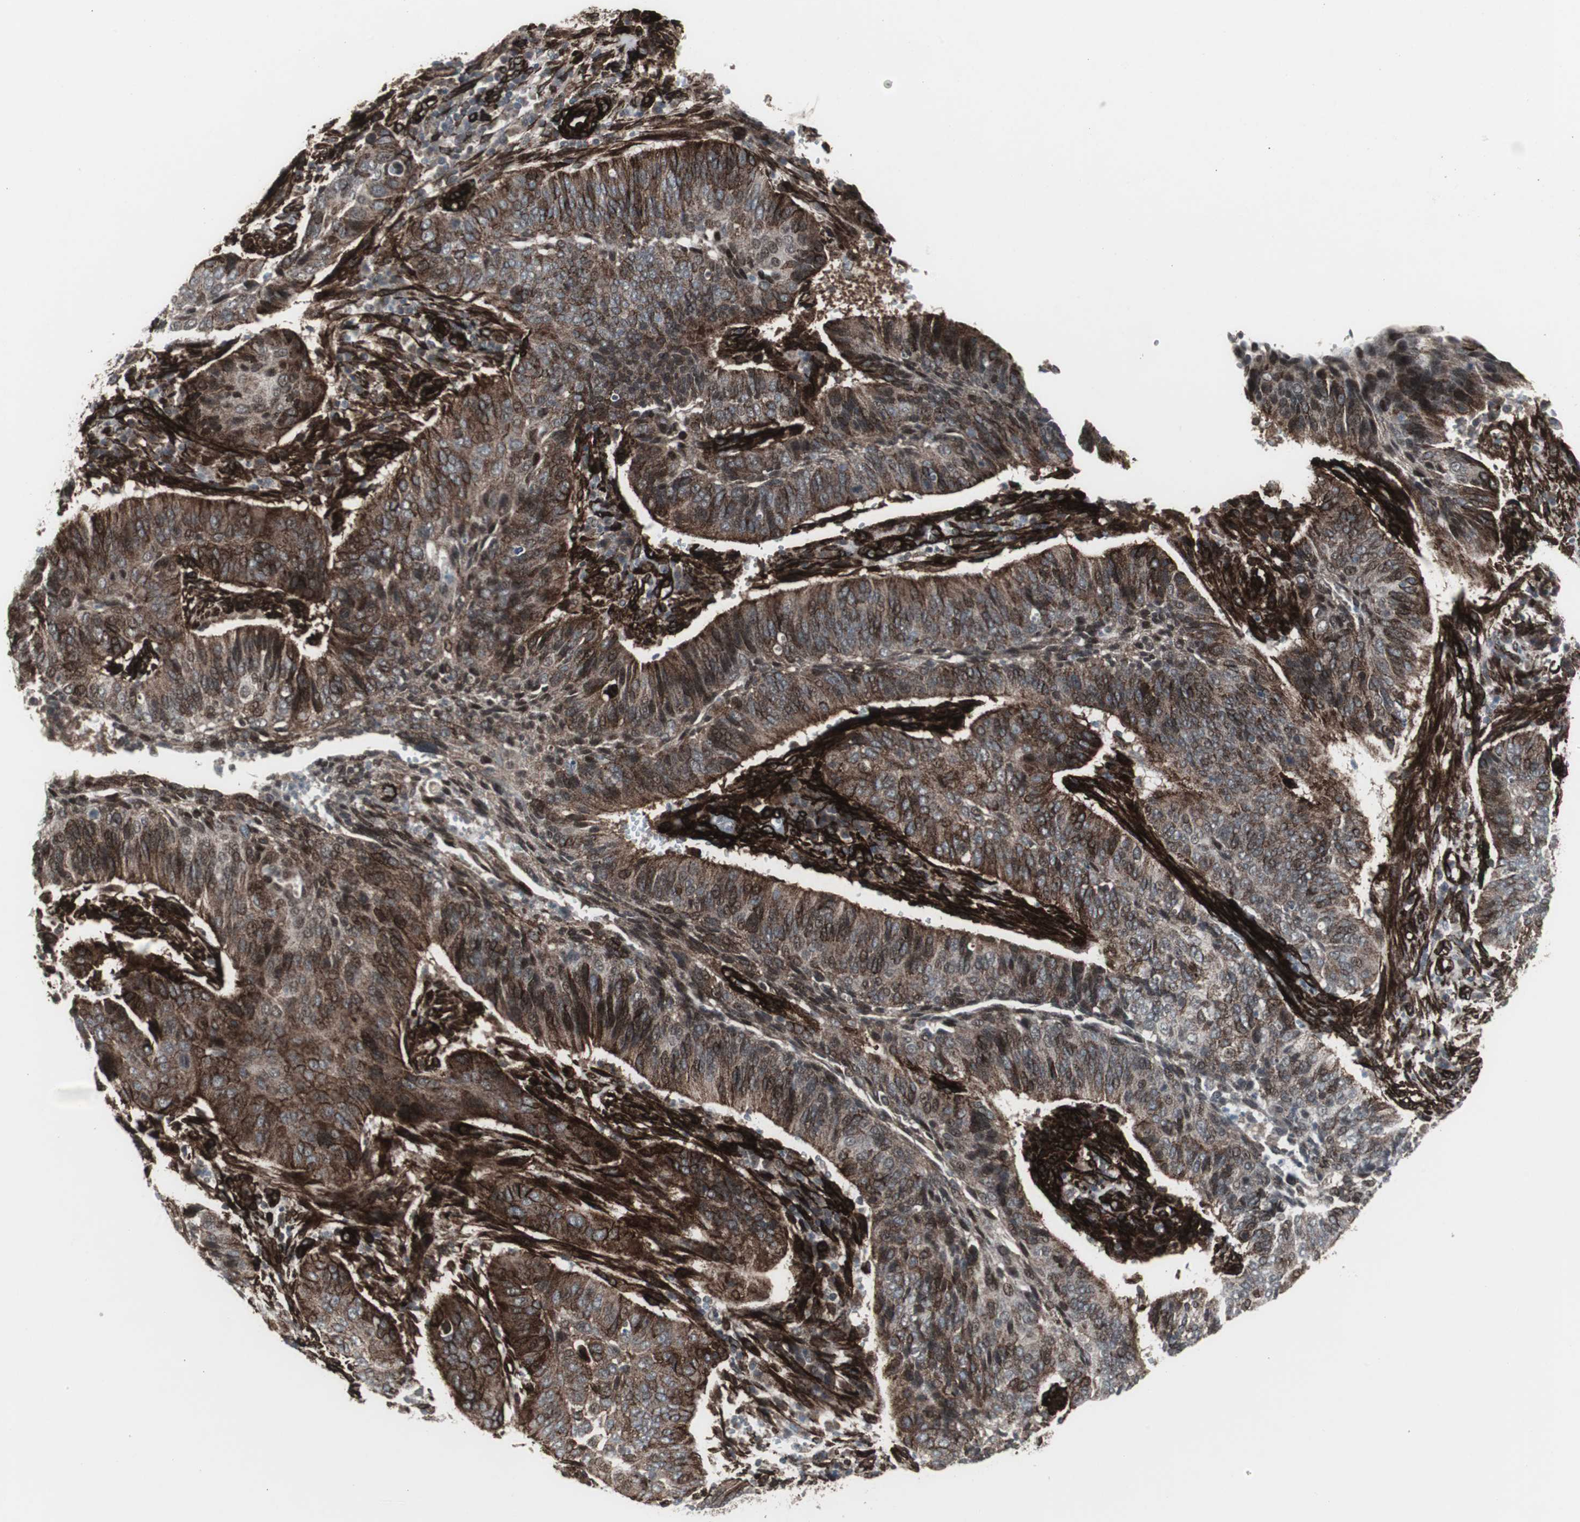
{"staining": {"intensity": "strong", "quantity": "25%-75%", "location": "cytoplasmic/membranous,nuclear"}, "tissue": "cervical cancer", "cell_type": "Tumor cells", "image_type": "cancer", "snomed": [{"axis": "morphology", "description": "Squamous cell carcinoma, NOS"}, {"axis": "topography", "description": "Cervix"}], "caption": "This image displays immunohistochemistry staining of cervical cancer (squamous cell carcinoma), with high strong cytoplasmic/membranous and nuclear positivity in approximately 25%-75% of tumor cells.", "gene": "PDGFA", "patient": {"sex": "female", "age": 39}}